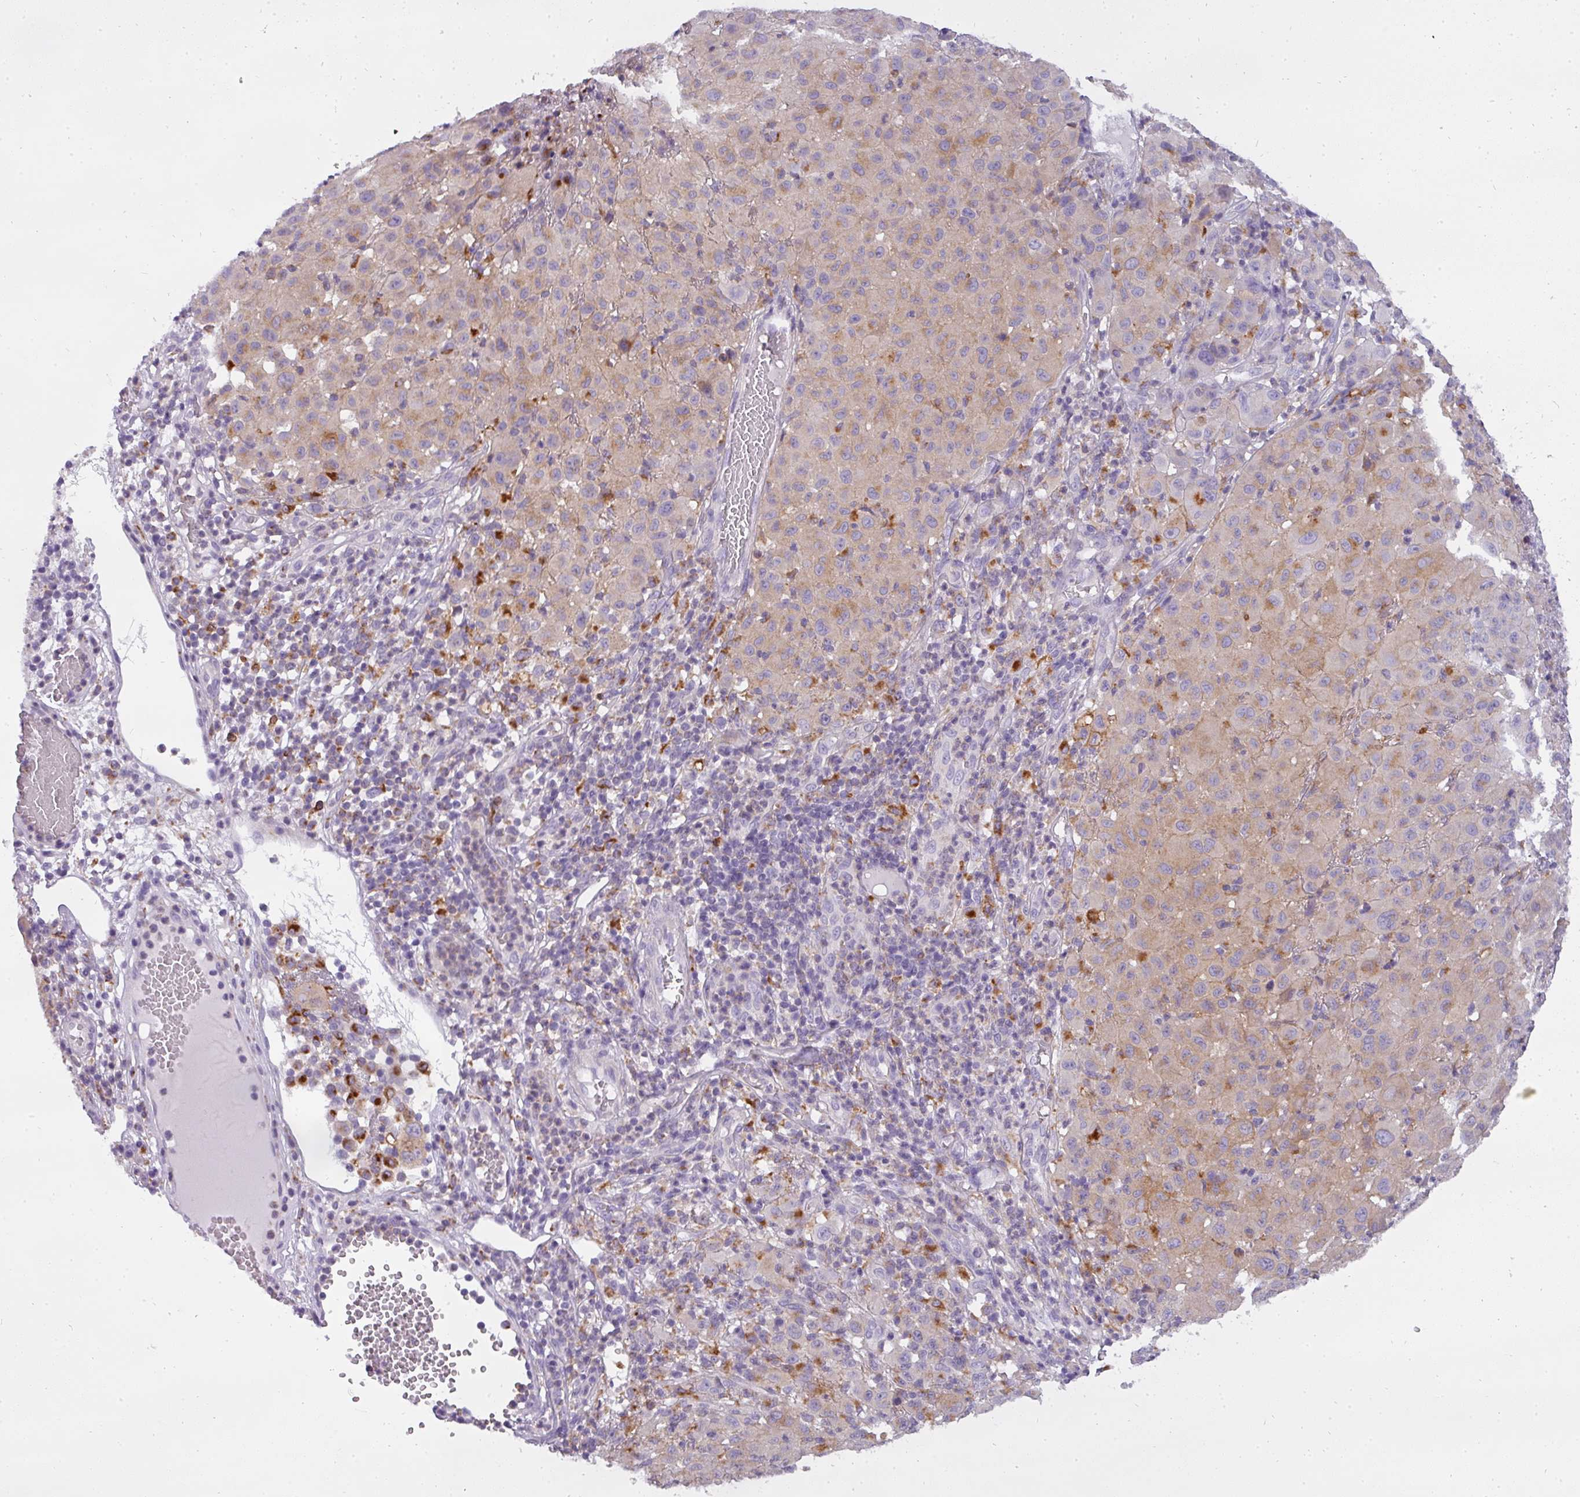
{"staining": {"intensity": "weak", "quantity": "25%-75%", "location": "cytoplasmic/membranous"}, "tissue": "melanoma", "cell_type": "Tumor cells", "image_type": "cancer", "snomed": [{"axis": "morphology", "description": "Malignant melanoma, NOS"}, {"axis": "topography", "description": "Skin"}], "caption": "Protein expression analysis of human malignant melanoma reveals weak cytoplasmic/membranous staining in approximately 25%-75% of tumor cells.", "gene": "ATP6V1D", "patient": {"sex": "male", "age": 73}}